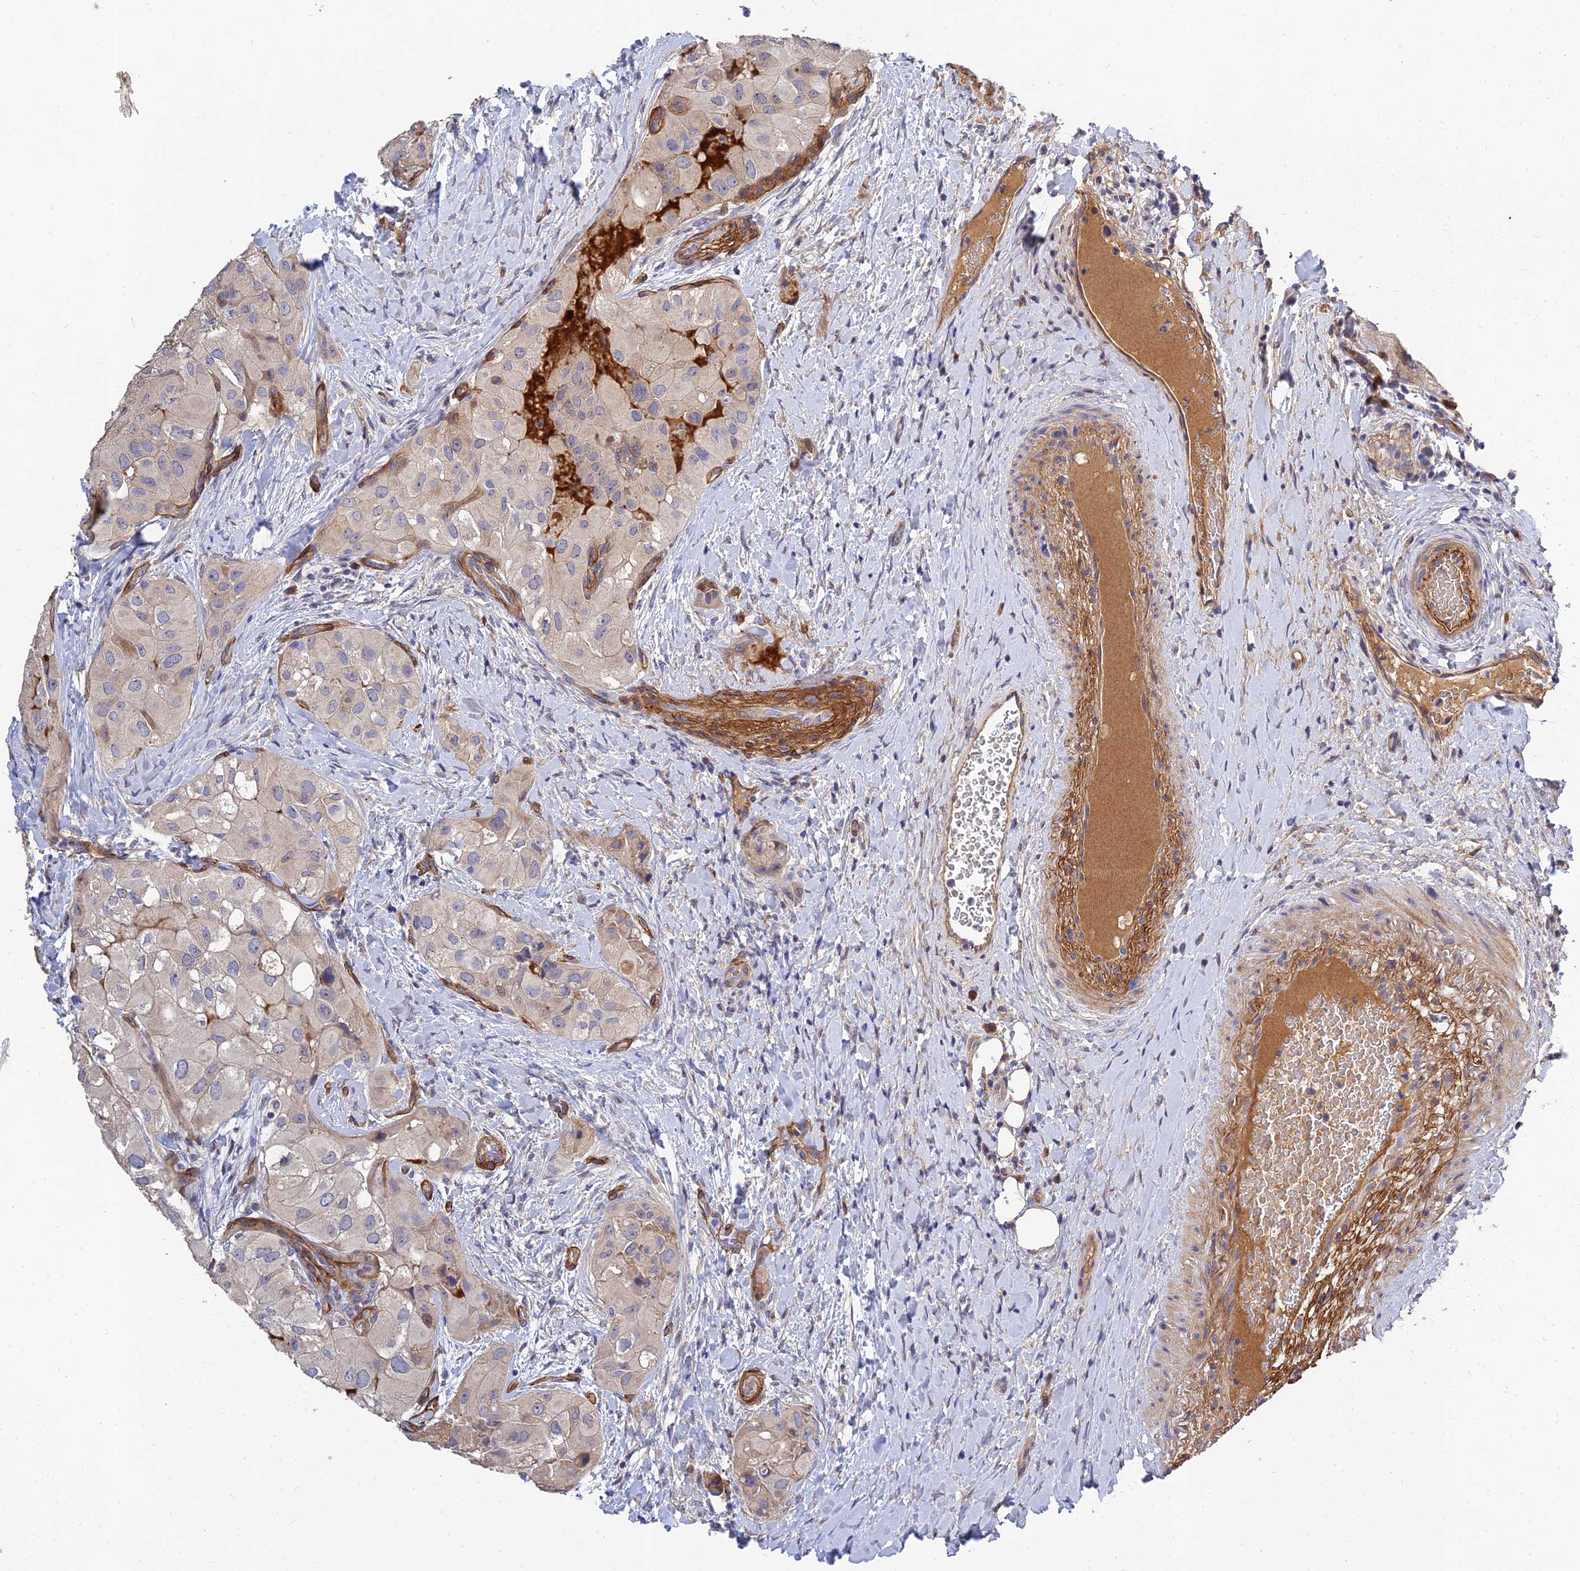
{"staining": {"intensity": "negative", "quantity": "none", "location": "none"}, "tissue": "thyroid cancer", "cell_type": "Tumor cells", "image_type": "cancer", "snomed": [{"axis": "morphology", "description": "Normal tissue, NOS"}, {"axis": "morphology", "description": "Papillary adenocarcinoma, NOS"}, {"axis": "topography", "description": "Thyroid gland"}], "caption": "High power microscopy photomicrograph of an immunohistochemistry micrograph of thyroid papillary adenocarcinoma, revealing no significant expression in tumor cells. The staining was performed using DAB to visualize the protein expression in brown, while the nuclei were stained in blue with hematoxylin (Magnification: 20x).", "gene": "MRPL35", "patient": {"sex": "female", "age": 59}}